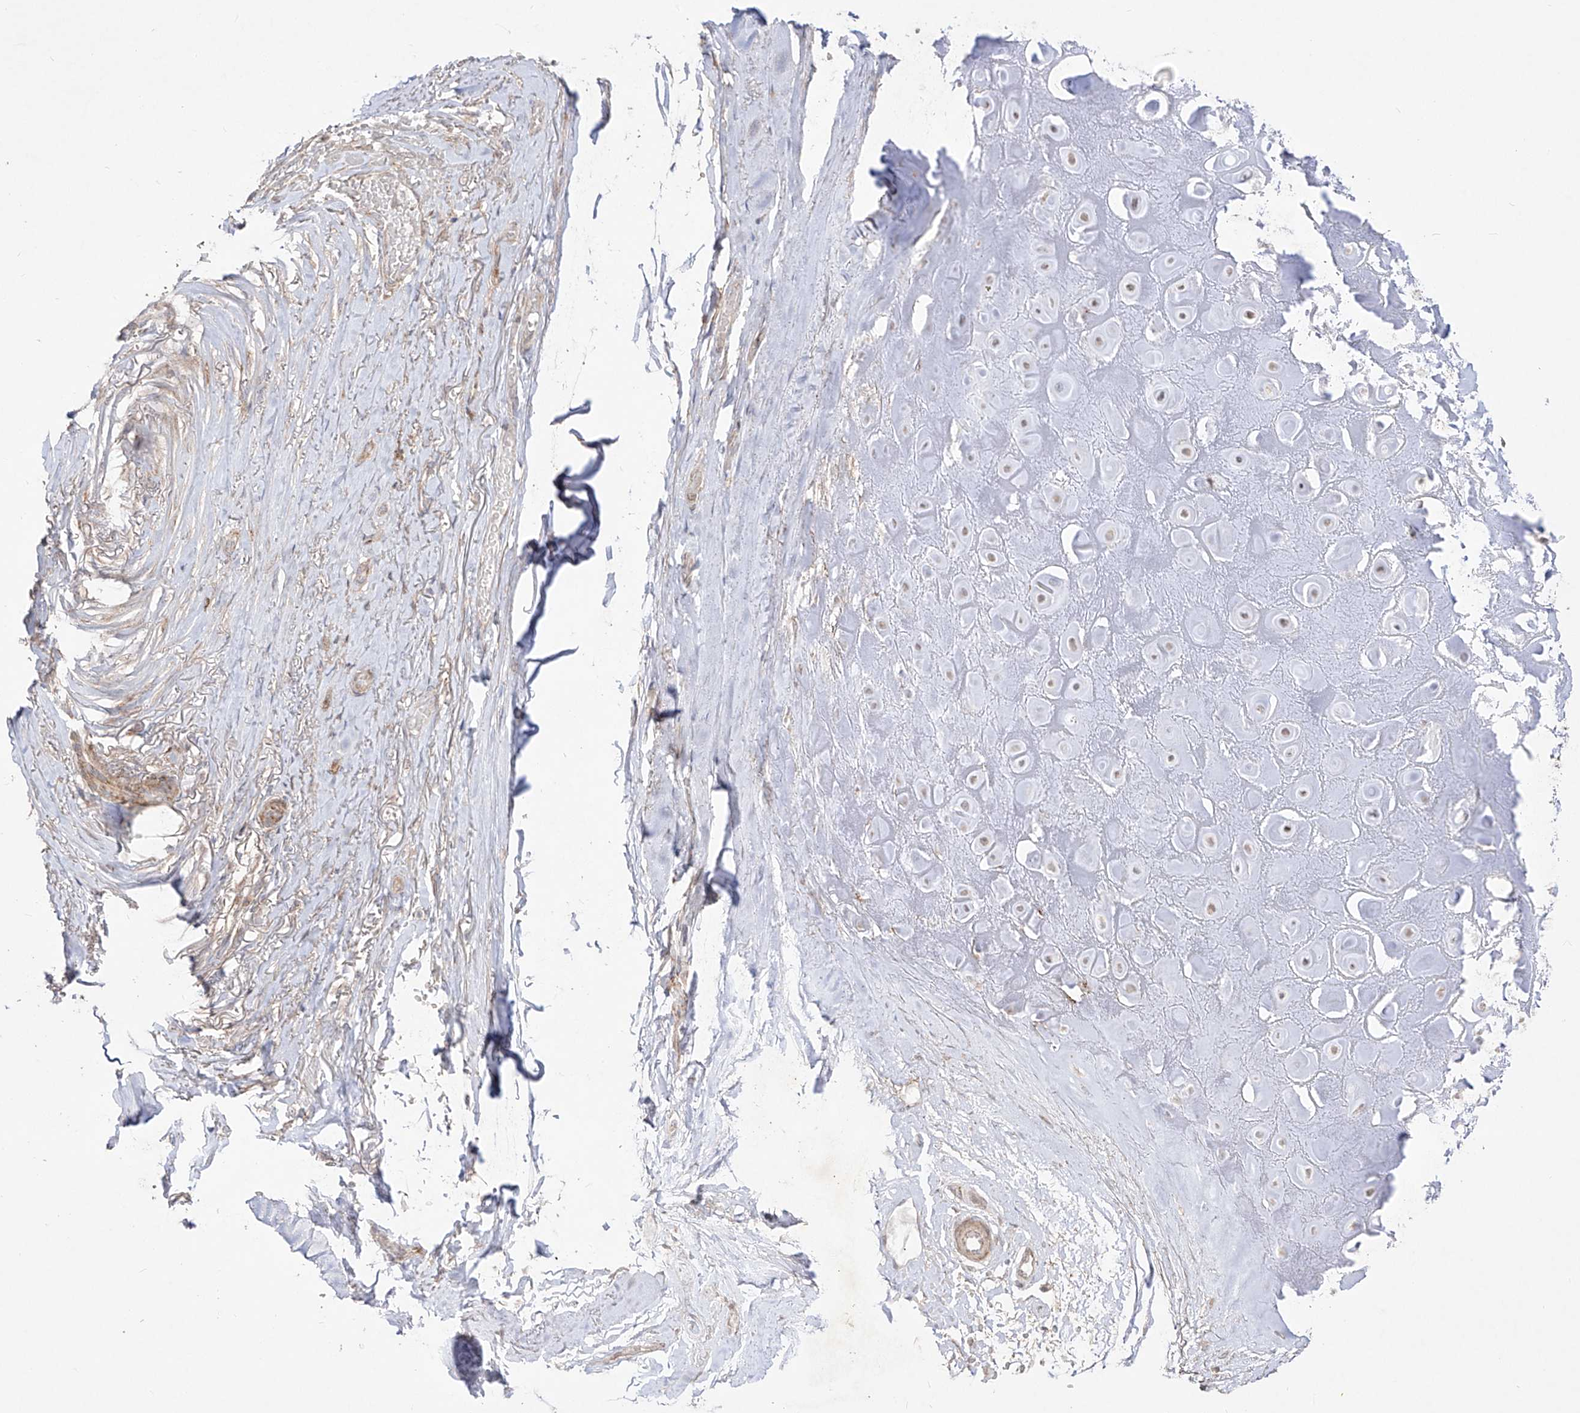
{"staining": {"intensity": "weak", "quantity": ">75%", "location": "cytoplasmic/membranous"}, "tissue": "adipose tissue", "cell_type": "Adipocytes", "image_type": "normal", "snomed": [{"axis": "morphology", "description": "Normal tissue, NOS"}, {"axis": "morphology", "description": "Basal cell carcinoma"}, {"axis": "topography", "description": "Skin"}], "caption": "Immunohistochemistry (DAB) staining of unremarkable human adipose tissue shows weak cytoplasmic/membranous protein positivity in about >75% of adipocytes. (Stains: DAB (3,3'-diaminobenzidine) in brown, nuclei in blue, Microscopy: brightfield microscopy at high magnification).", "gene": "YKT6", "patient": {"sex": "female", "age": 89}}